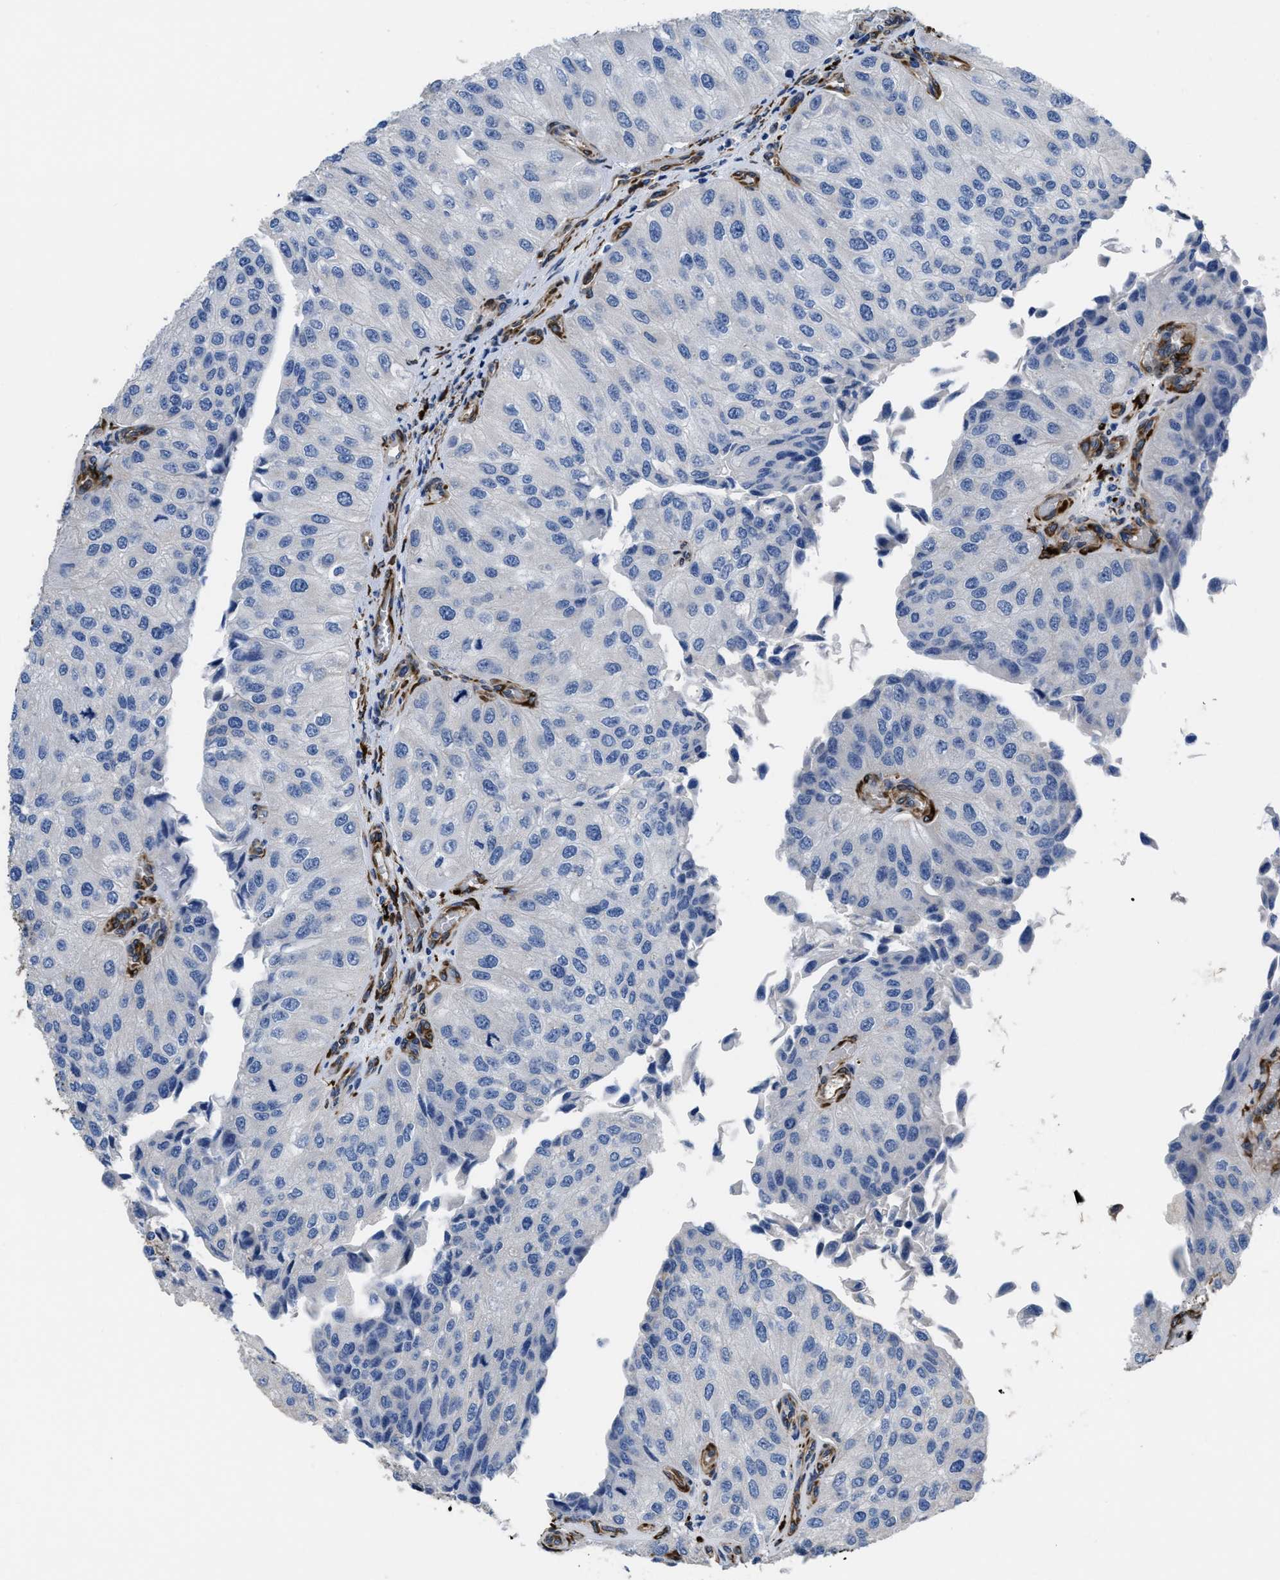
{"staining": {"intensity": "negative", "quantity": "none", "location": "none"}, "tissue": "urothelial cancer", "cell_type": "Tumor cells", "image_type": "cancer", "snomed": [{"axis": "morphology", "description": "Urothelial carcinoma, High grade"}, {"axis": "topography", "description": "Kidney"}, {"axis": "topography", "description": "Urinary bladder"}], "caption": "Immunohistochemical staining of human urothelial carcinoma (high-grade) displays no significant staining in tumor cells.", "gene": "SQLE", "patient": {"sex": "male", "age": 77}}